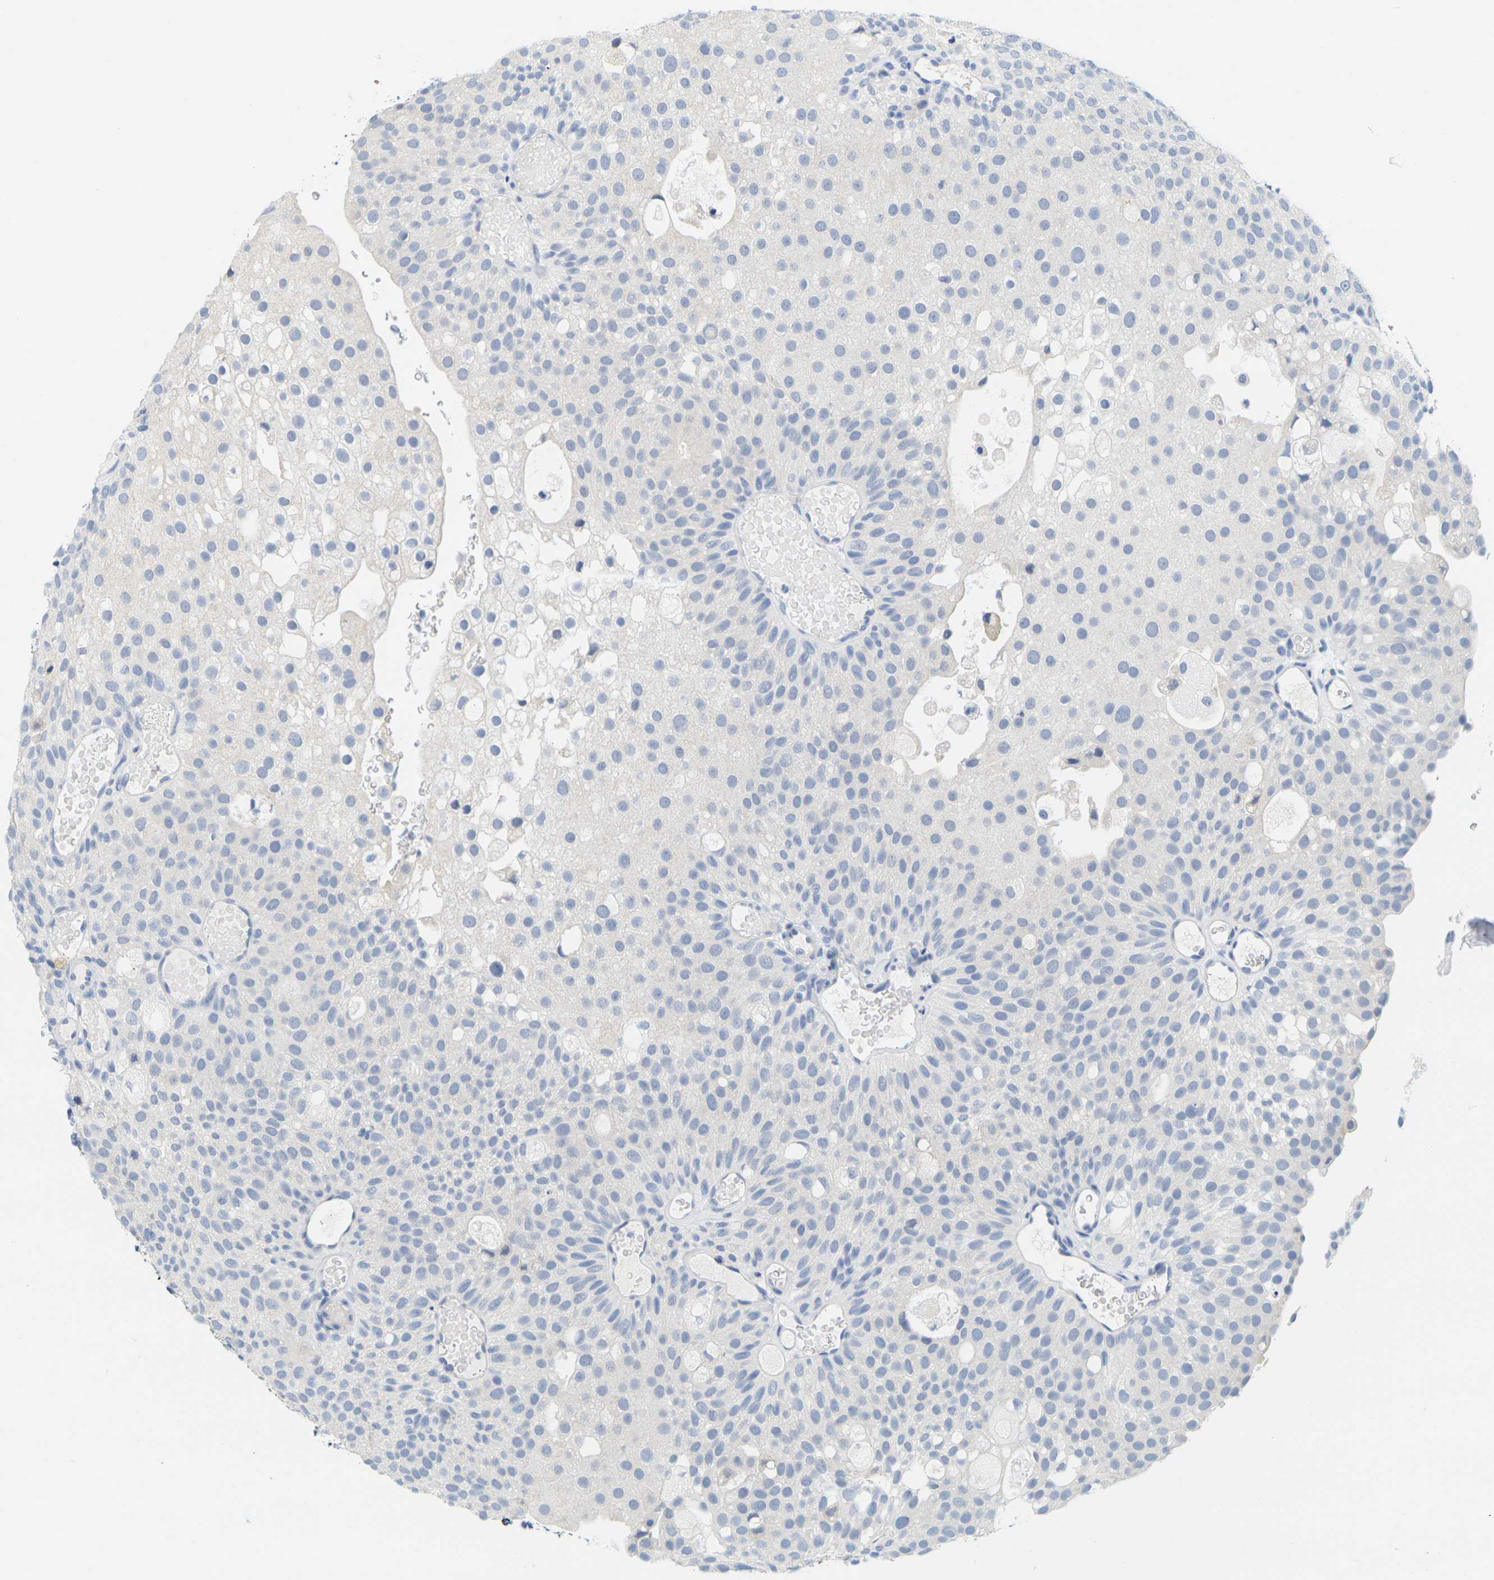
{"staining": {"intensity": "negative", "quantity": "none", "location": "none"}, "tissue": "urothelial cancer", "cell_type": "Tumor cells", "image_type": "cancer", "snomed": [{"axis": "morphology", "description": "Urothelial carcinoma, Low grade"}, {"axis": "topography", "description": "Urinary bladder"}], "caption": "Immunohistochemistry (IHC) of low-grade urothelial carcinoma demonstrates no staining in tumor cells. (DAB immunohistochemistry, high magnification).", "gene": "HLA-DOB", "patient": {"sex": "male", "age": 78}}